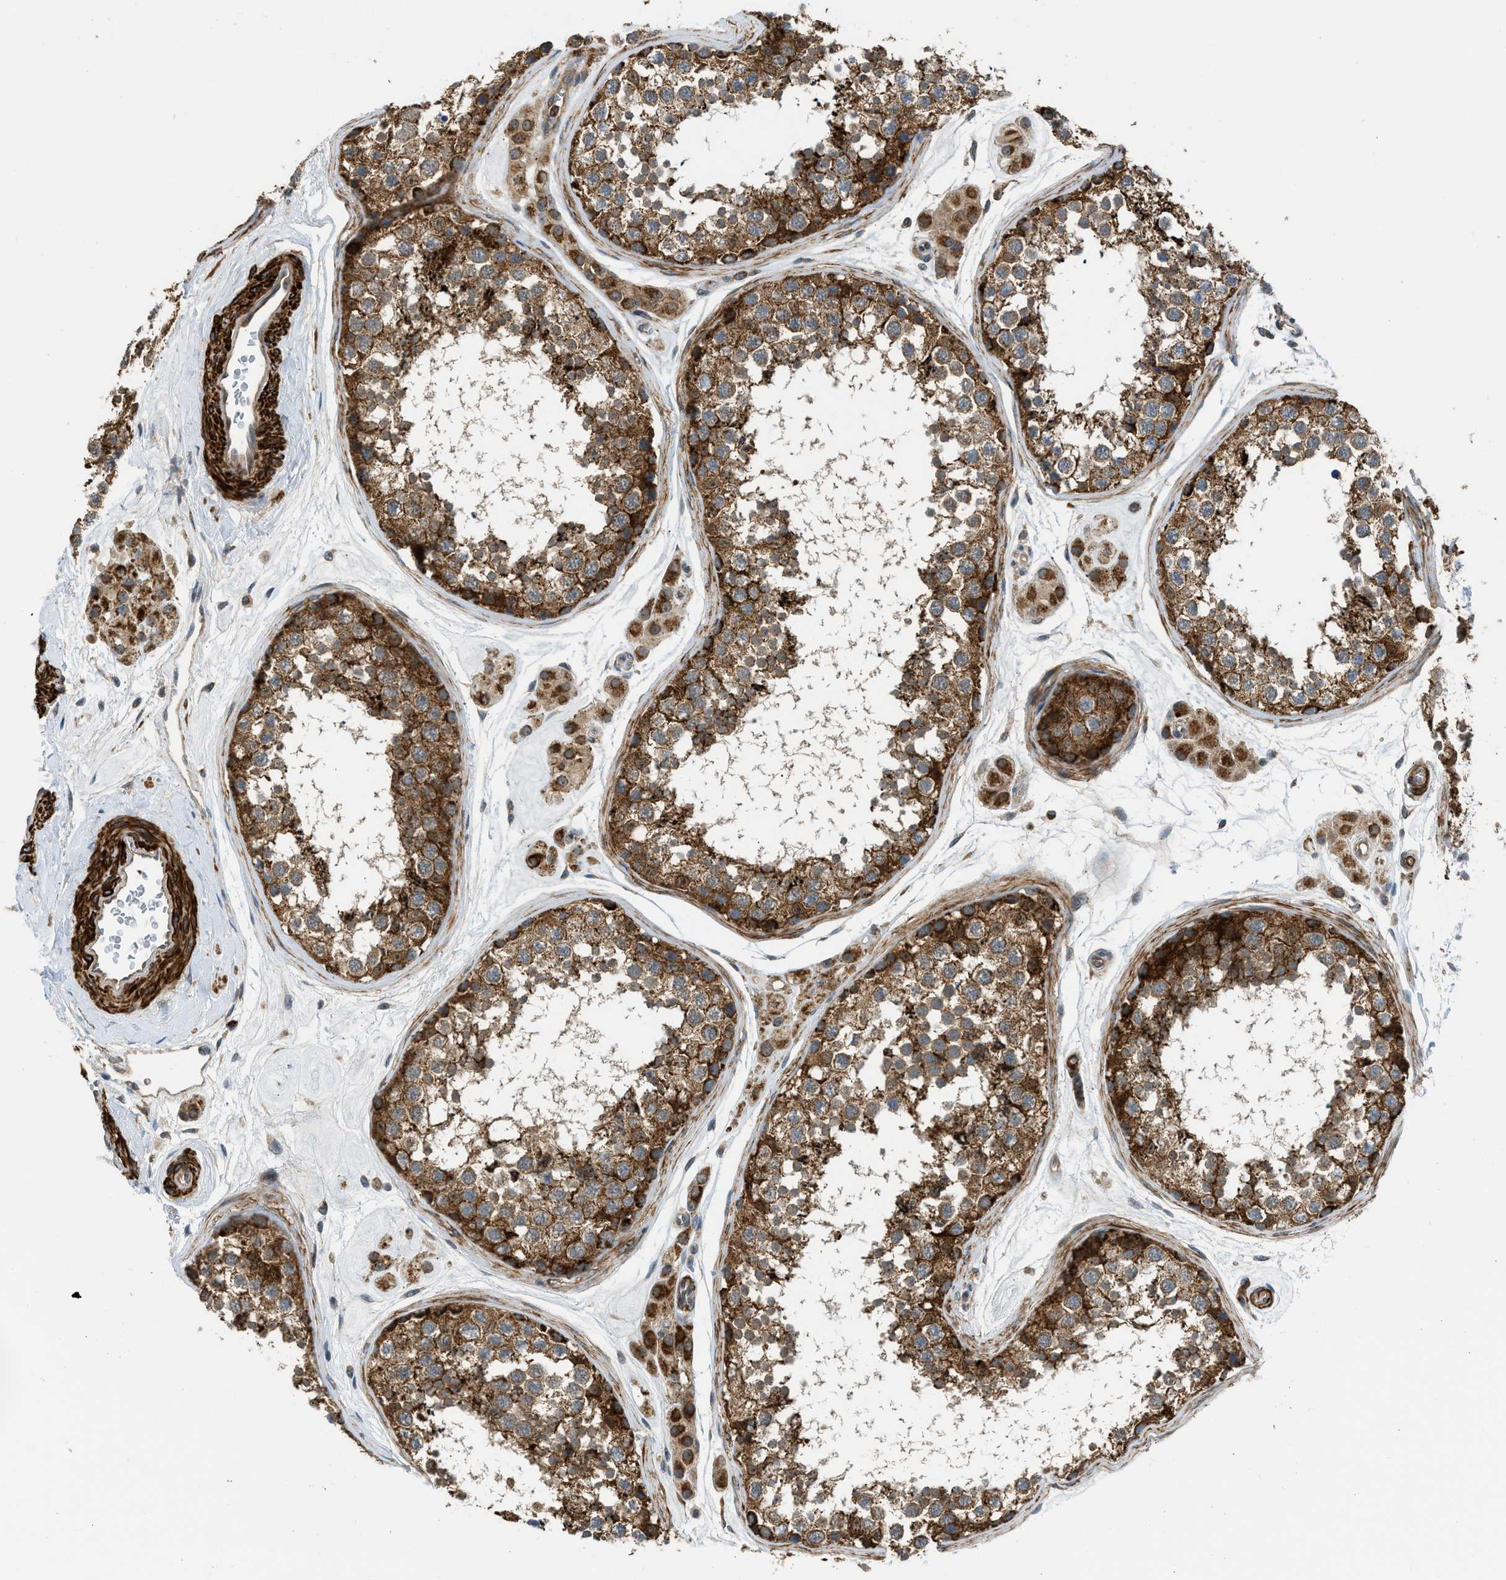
{"staining": {"intensity": "strong", "quantity": ">75%", "location": "cytoplasmic/membranous"}, "tissue": "testis", "cell_type": "Cells in seminiferous ducts", "image_type": "normal", "snomed": [{"axis": "morphology", "description": "Normal tissue, NOS"}, {"axis": "topography", "description": "Testis"}], "caption": "High-magnification brightfield microscopy of unremarkable testis stained with DAB (3,3'-diaminobenzidine) (brown) and counterstained with hematoxylin (blue). cells in seminiferous ducts exhibit strong cytoplasmic/membranous positivity is appreciated in about>75% of cells. The protein of interest is shown in brown color, while the nuclei are stained blue.", "gene": "SESN2", "patient": {"sex": "male", "age": 56}}